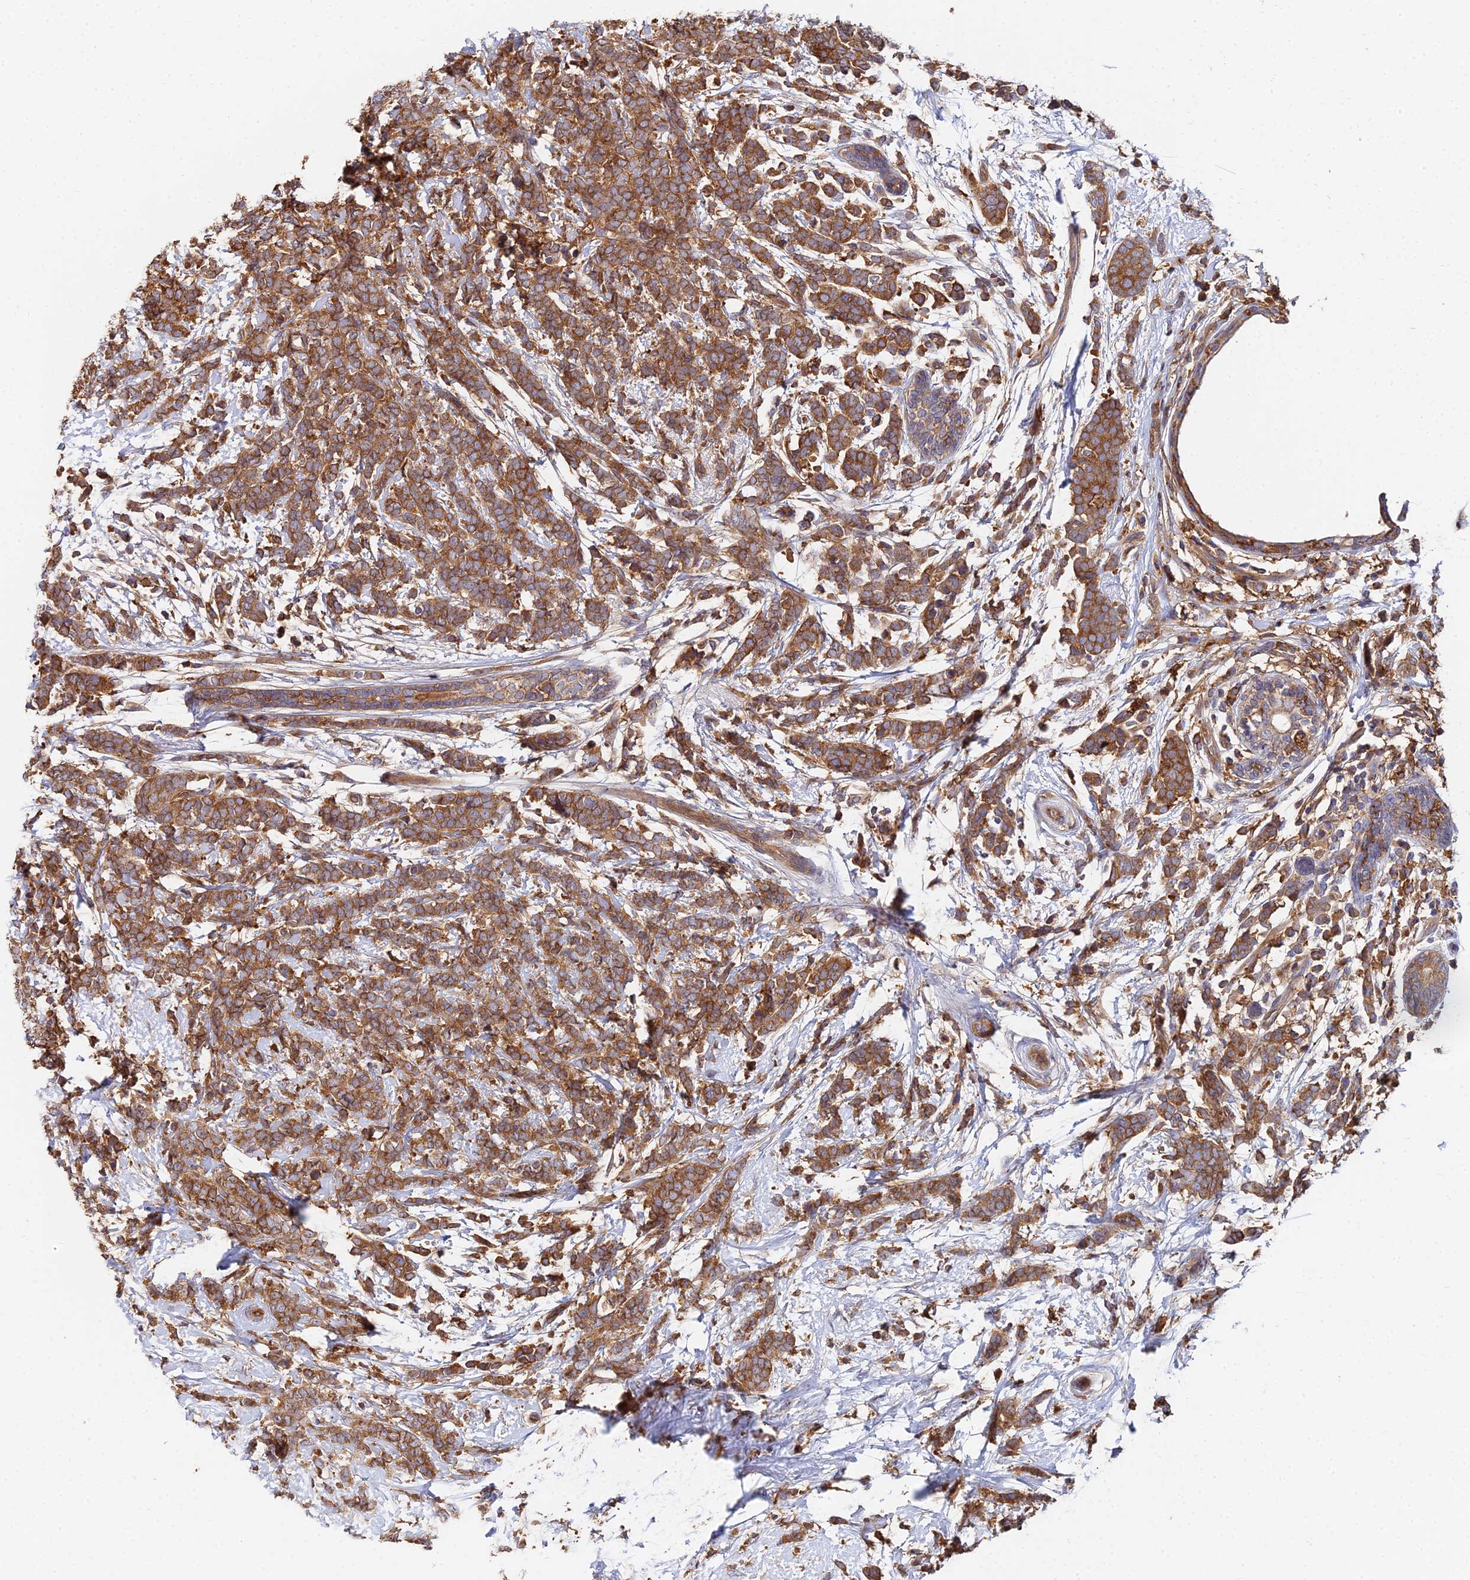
{"staining": {"intensity": "moderate", "quantity": ">75%", "location": "cytoplasmic/membranous"}, "tissue": "breast cancer", "cell_type": "Tumor cells", "image_type": "cancer", "snomed": [{"axis": "morphology", "description": "Lobular carcinoma"}, {"axis": "topography", "description": "Breast"}], "caption": "Breast cancer (lobular carcinoma) was stained to show a protein in brown. There is medium levels of moderate cytoplasmic/membranous expression in about >75% of tumor cells. Ihc stains the protein of interest in brown and the nuclei are stained blue.", "gene": "GNG5B", "patient": {"sex": "female", "age": 58}}